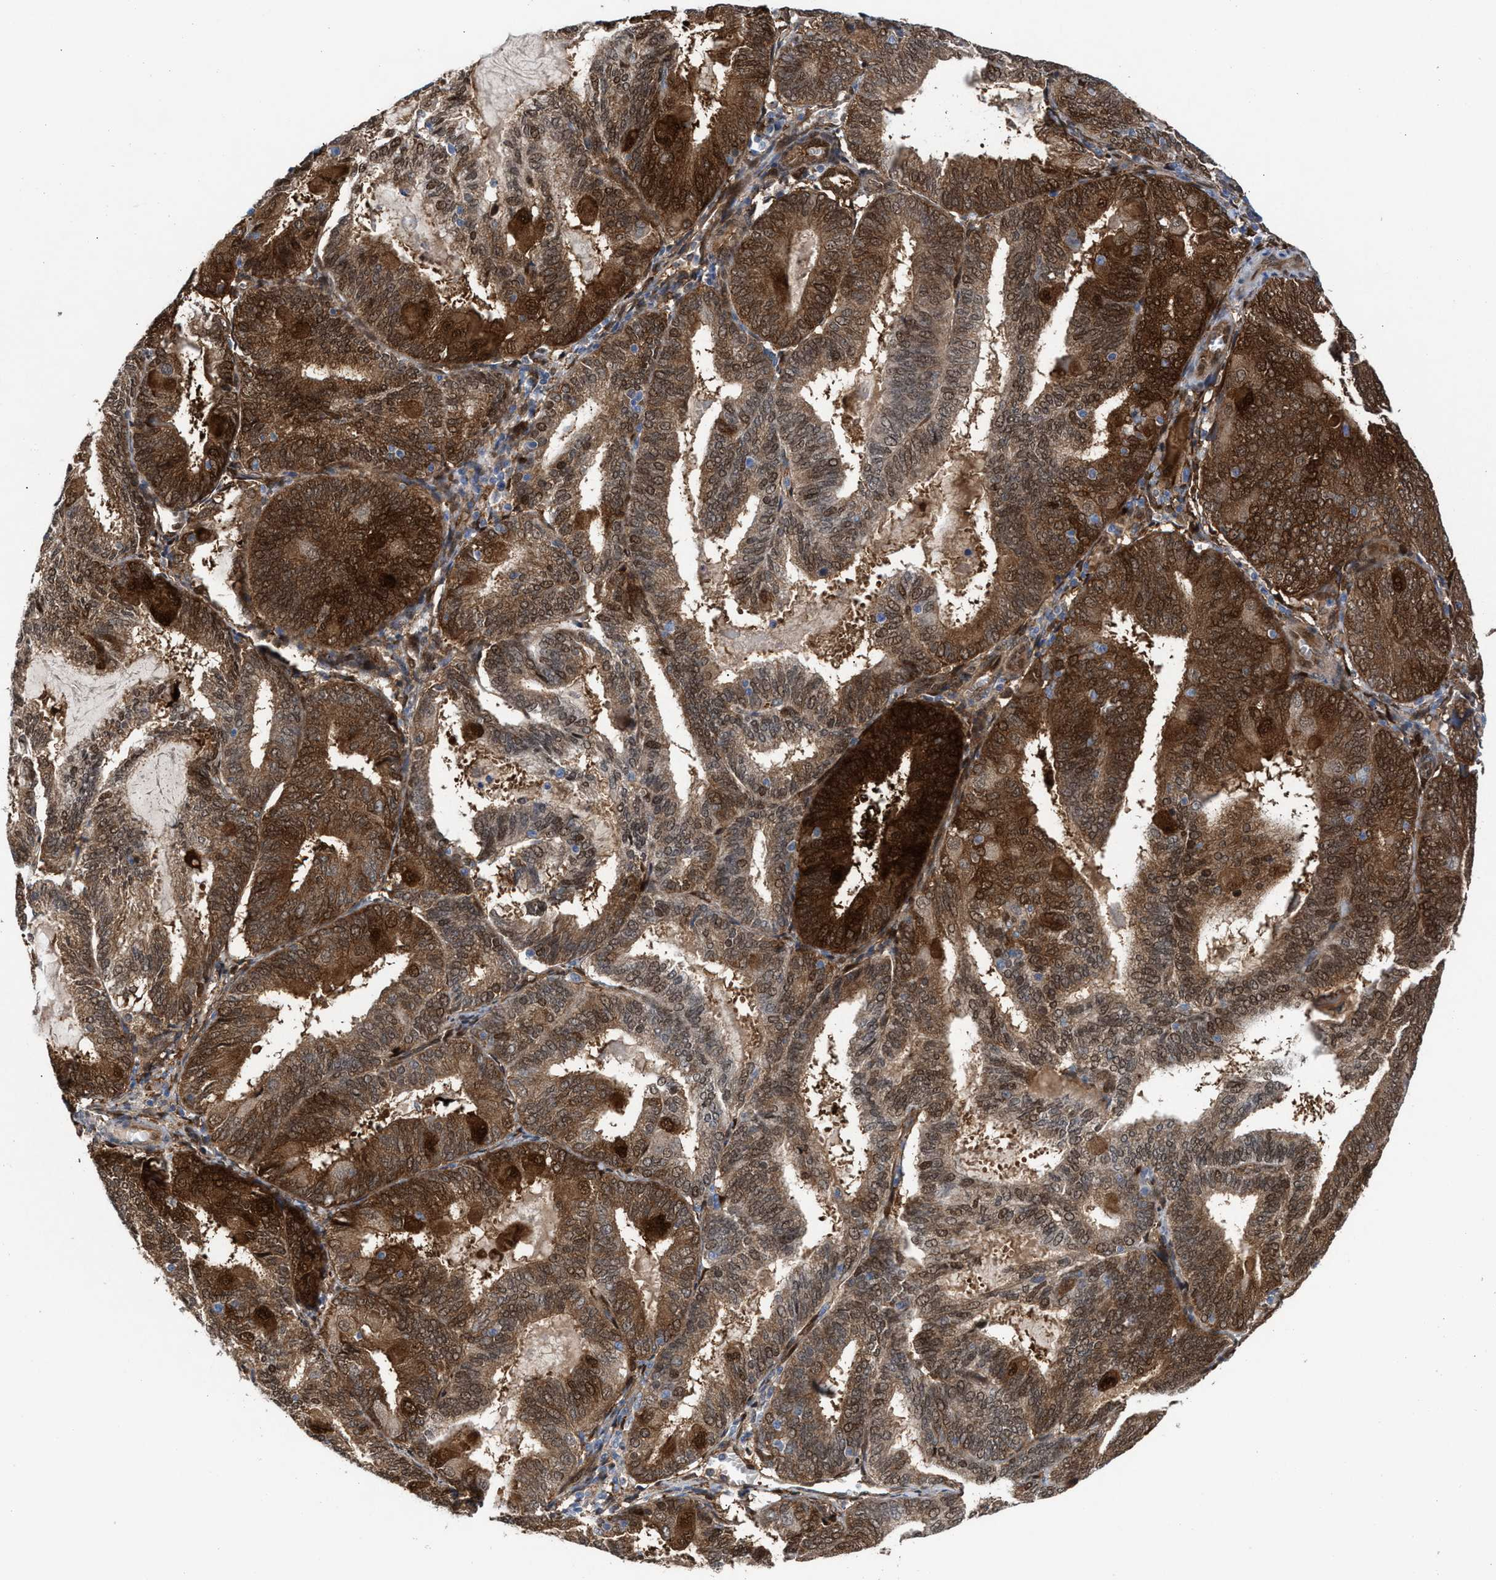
{"staining": {"intensity": "strong", "quantity": ">75%", "location": "cytoplasmic/membranous,nuclear"}, "tissue": "endometrial cancer", "cell_type": "Tumor cells", "image_type": "cancer", "snomed": [{"axis": "morphology", "description": "Adenocarcinoma, NOS"}, {"axis": "topography", "description": "Endometrium"}], "caption": "Protein expression analysis of human endometrial cancer (adenocarcinoma) reveals strong cytoplasmic/membranous and nuclear positivity in about >75% of tumor cells.", "gene": "TP53I3", "patient": {"sex": "female", "age": 81}}